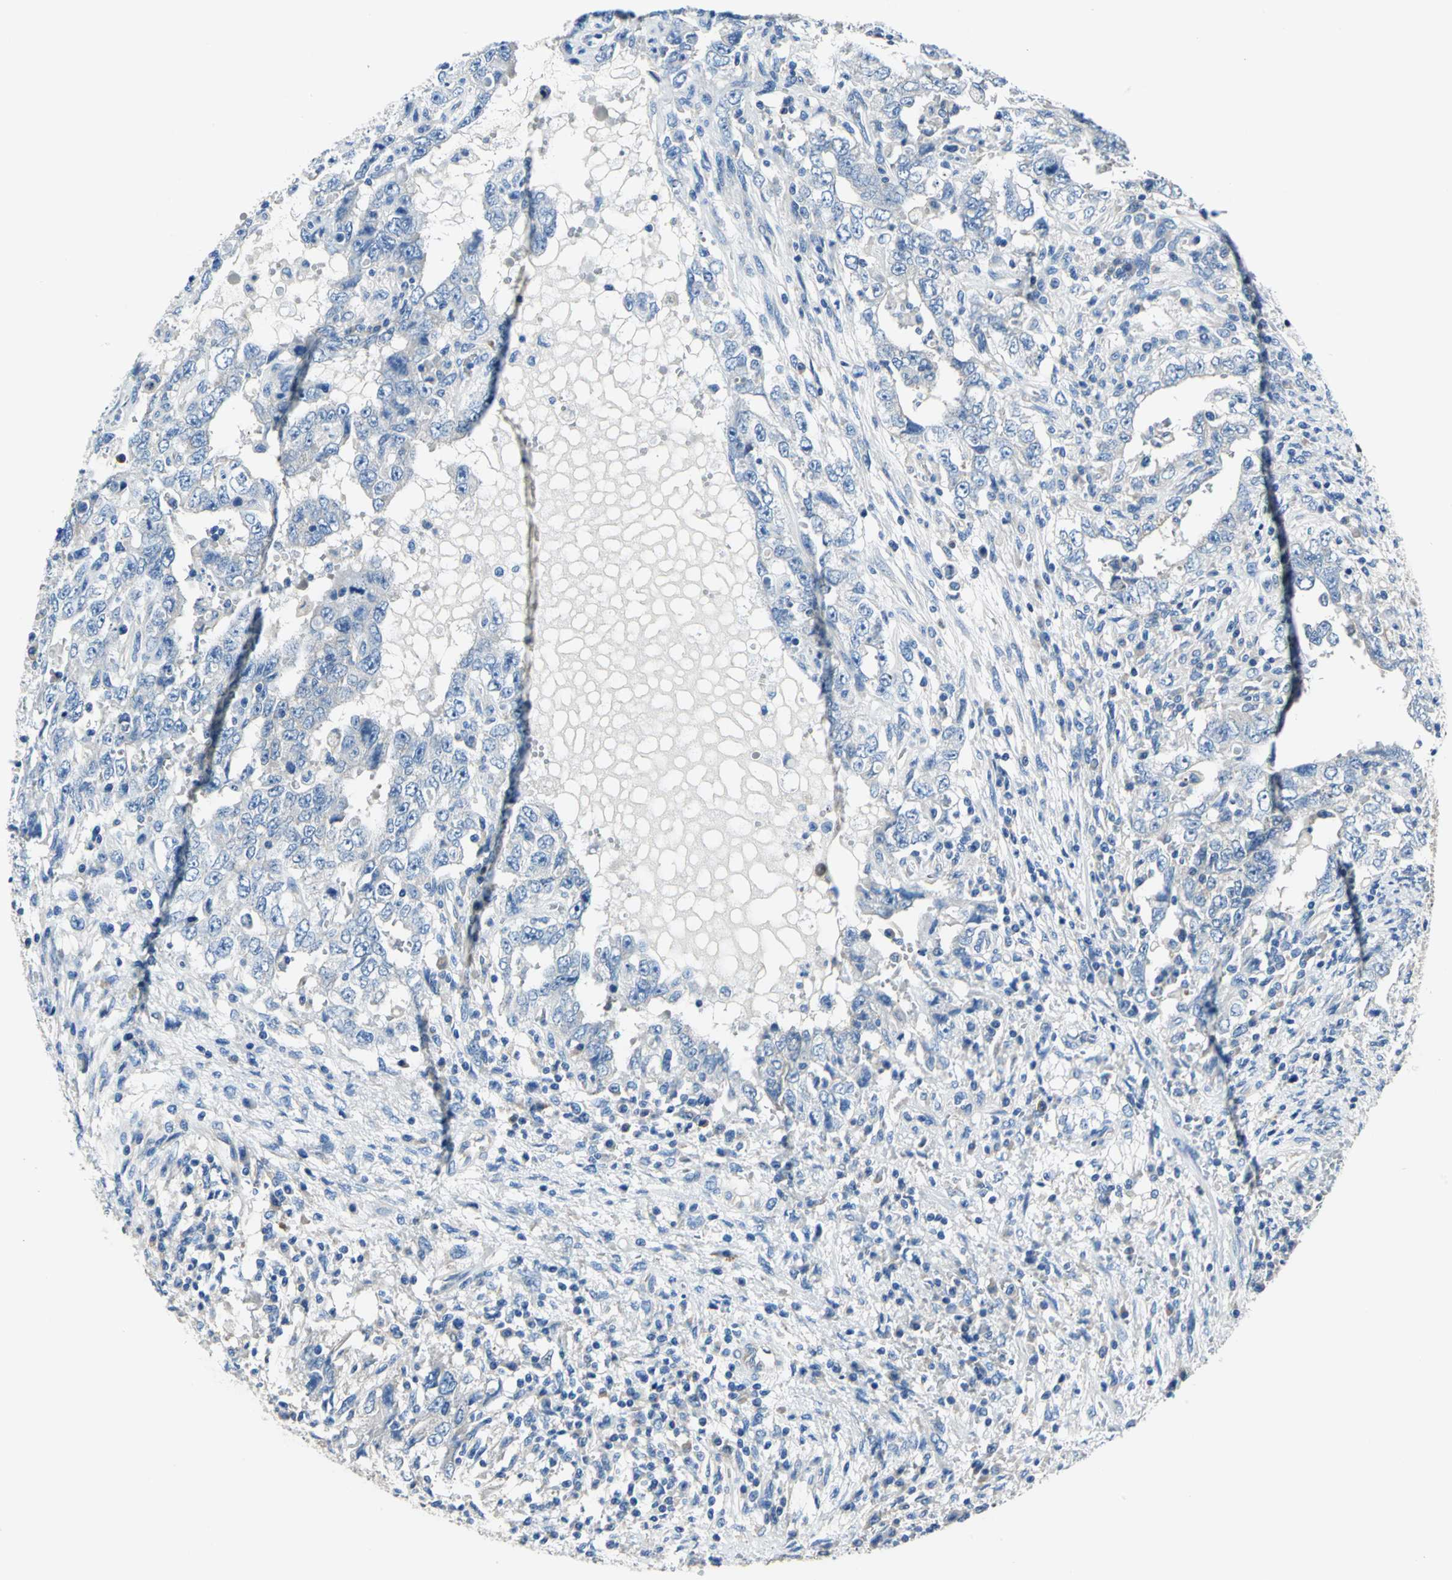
{"staining": {"intensity": "negative", "quantity": "none", "location": "none"}, "tissue": "testis cancer", "cell_type": "Tumor cells", "image_type": "cancer", "snomed": [{"axis": "morphology", "description": "Carcinoma, Embryonal, NOS"}, {"axis": "topography", "description": "Testis"}], "caption": "Histopathology image shows no significant protein expression in tumor cells of testis cancer (embryonal carcinoma). The staining is performed using DAB (3,3'-diaminobenzidine) brown chromogen with nuclei counter-stained in using hematoxylin.", "gene": "TRIM25", "patient": {"sex": "male", "age": 26}}